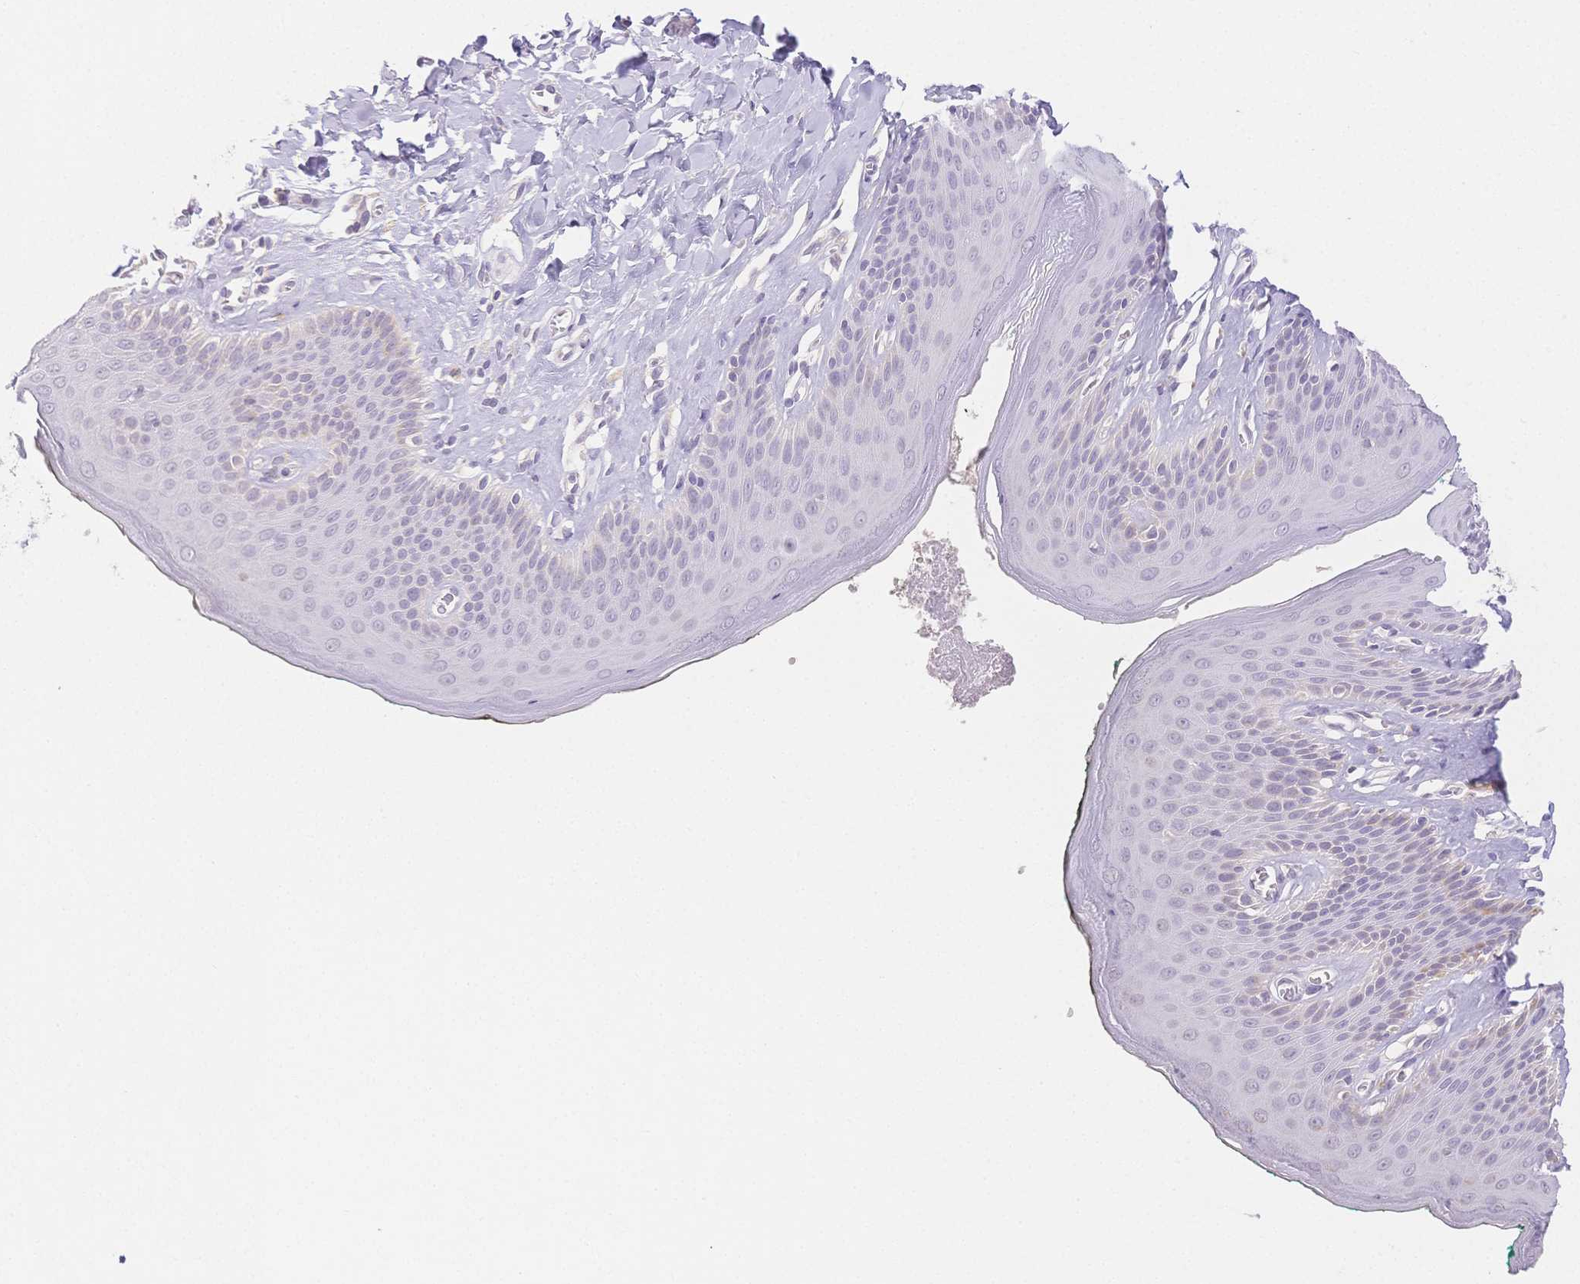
{"staining": {"intensity": "weak", "quantity": "<25%", "location": "cytoplasmic/membranous"}, "tissue": "skin", "cell_type": "Epidermal cells", "image_type": "normal", "snomed": [{"axis": "morphology", "description": "Normal tissue, NOS"}, {"axis": "topography", "description": "Vulva"}, {"axis": "topography", "description": "Peripheral nerve tissue"}], "caption": "Immunohistochemistry histopathology image of benign skin: skin stained with DAB displays no significant protein expression in epidermal cells.", "gene": "SUV39H2", "patient": {"sex": "female", "age": 66}}